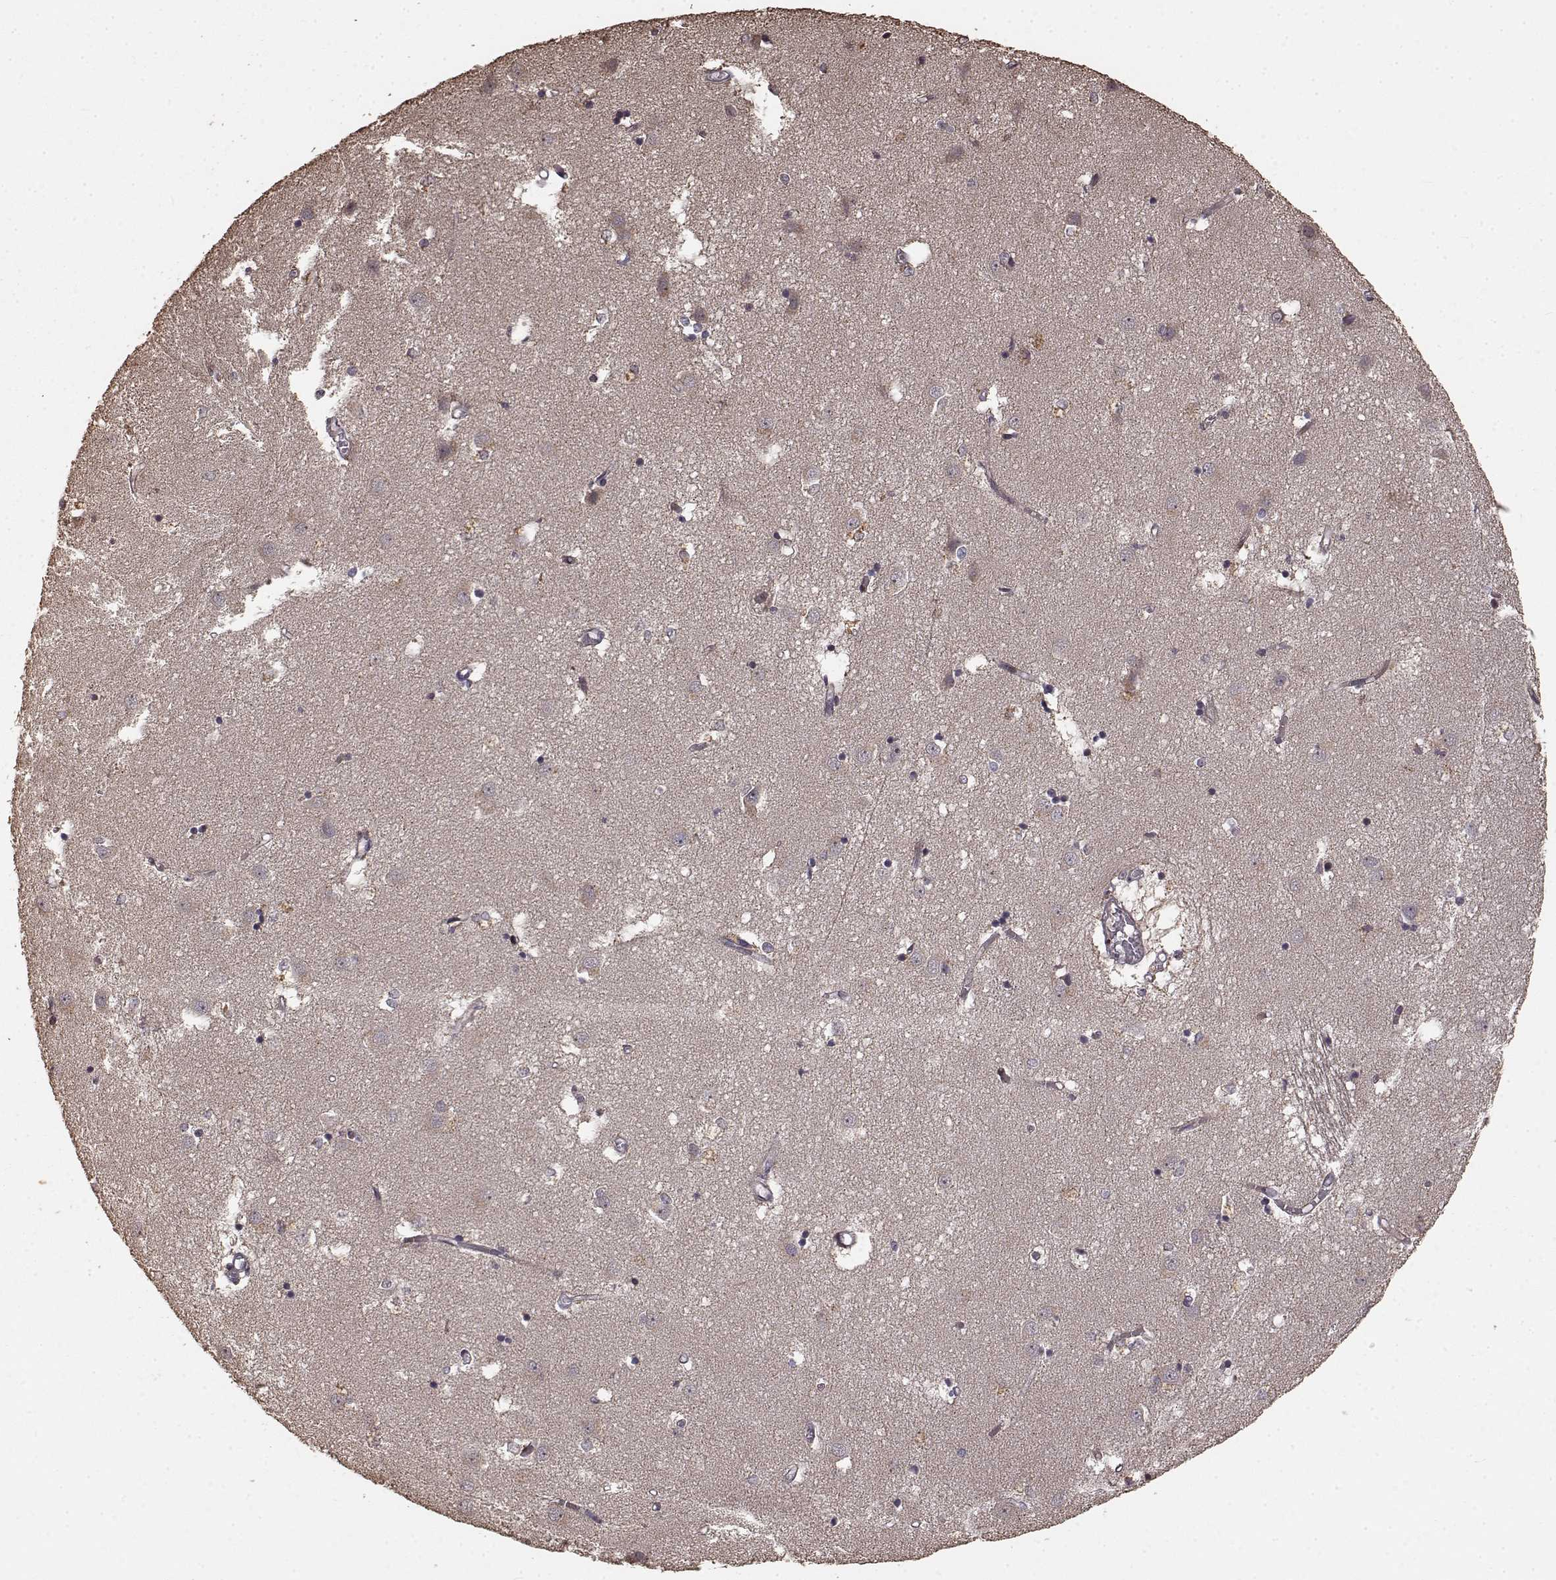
{"staining": {"intensity": "negative", "quantity": "none", "location": "none"}, "tissue": "caudate", "cell_type": "Glial cells", "image_type": "normal", "snomed": [{"axis": "morphology", "description": "Normal tissue, NOS"}, {"axis": "topography", "description": "Lateral ventricle wall"}], "caption": "Immunohistochemistry (IHC) image of unremarkable caudate: human caudate stained with DAB (3,3'-diaminobenzidine) shows no significant protein positivity in glial cells.", "gene": "USP15", "patient": {"sex": "male", "age": 54}}